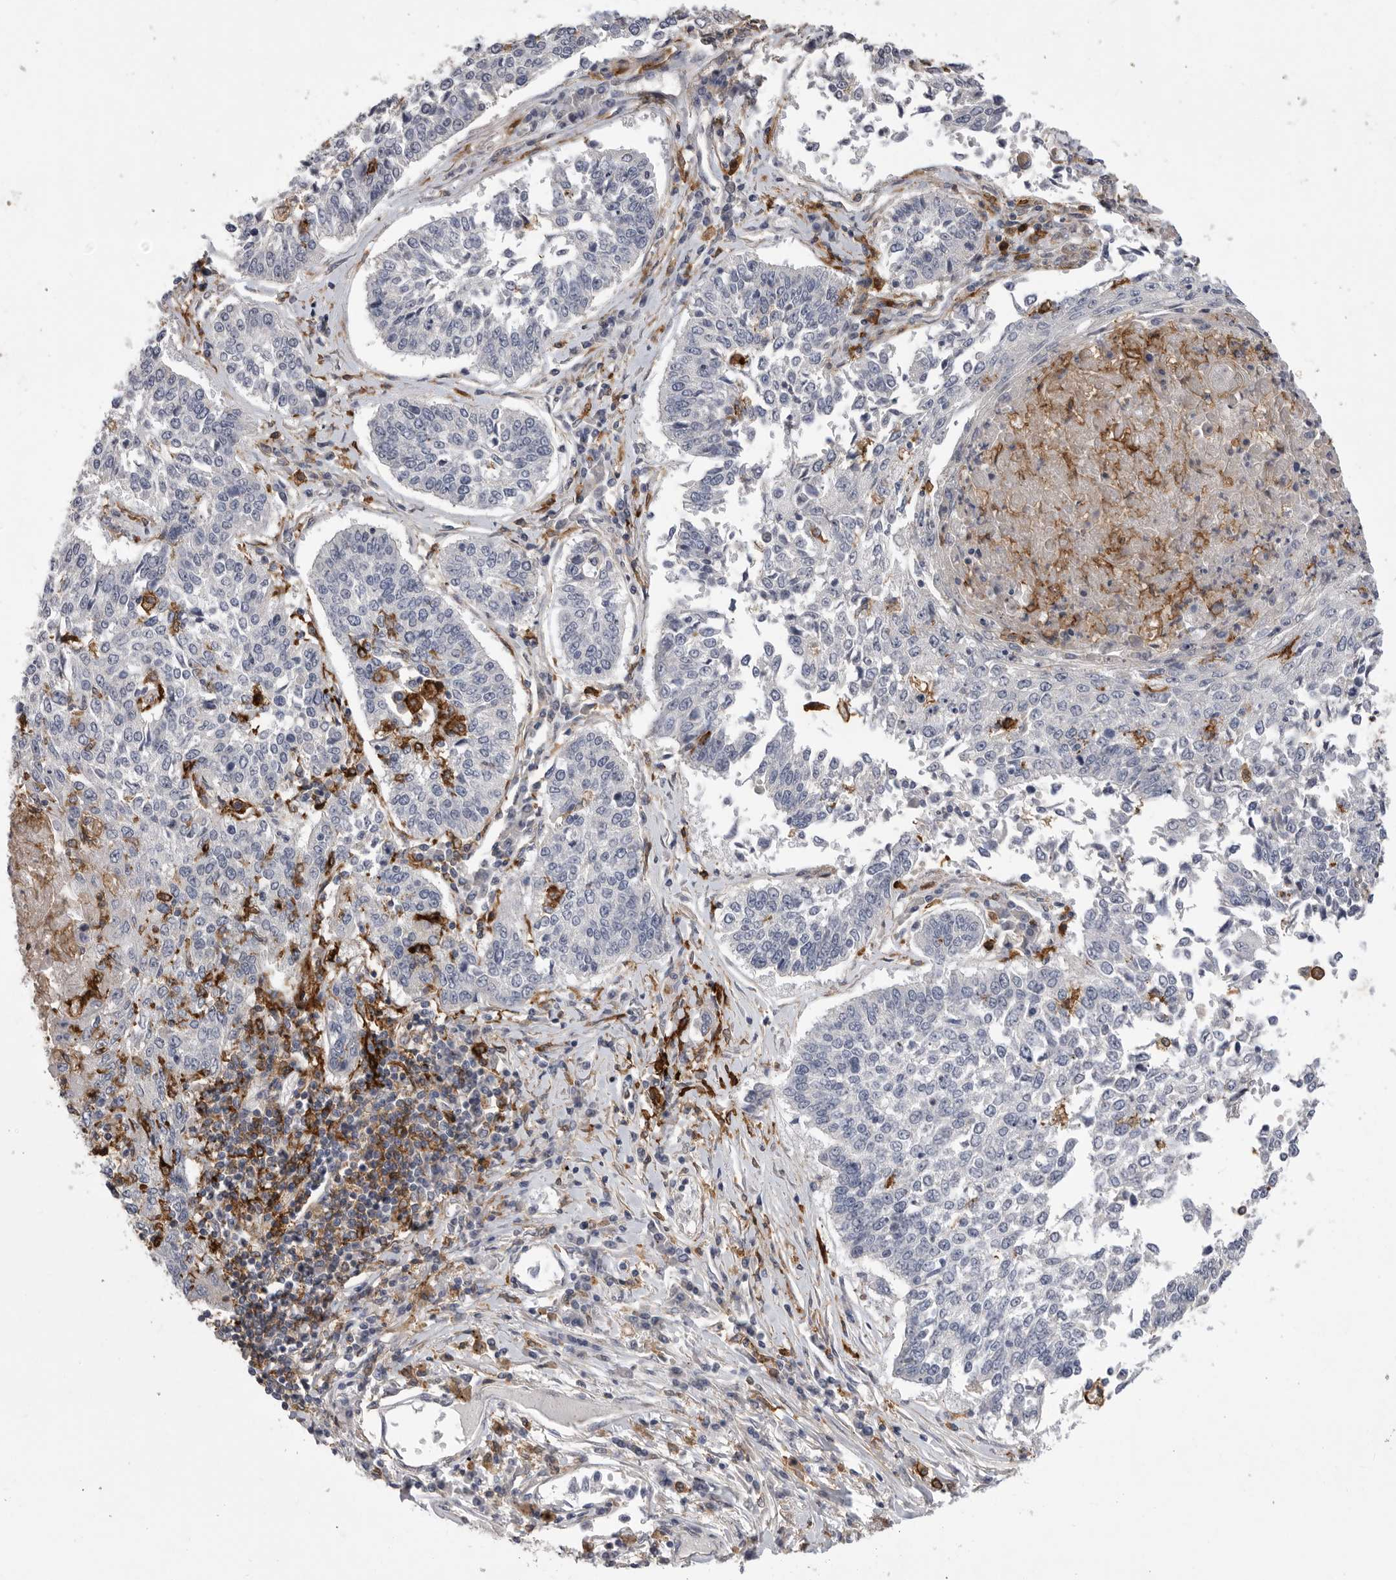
{"staining": {"intensity": "negative", "quantity": "none", "location": "none"}, "tissue": "lung cancer", "cell_type": "Tumor cells", "image_type": "cancer", "snomed": [{"axis": "morphology", "description": "Normal tissue, NOS"}, {"axis": "morphology", "description": "Squamous cell carcinoma, NOS"}, {"axis": "topography", "description": "Cartilage tissue"}, {"axis": "topography", "description": "Lung"}, {"axis": "topography", "description": "Peripheral nerve tissue"}], "caption": "The histopathology image demonstrates no significant positivity in tumor cells of lung squamous cell carcinoma. (DAB (3,3'-diaminobenzidine) immunohistochemistry (IHC) with hematoxylin counter stain).", "gene": "SIGLEC10", "patient": {"sex": "female", "age": 49}}